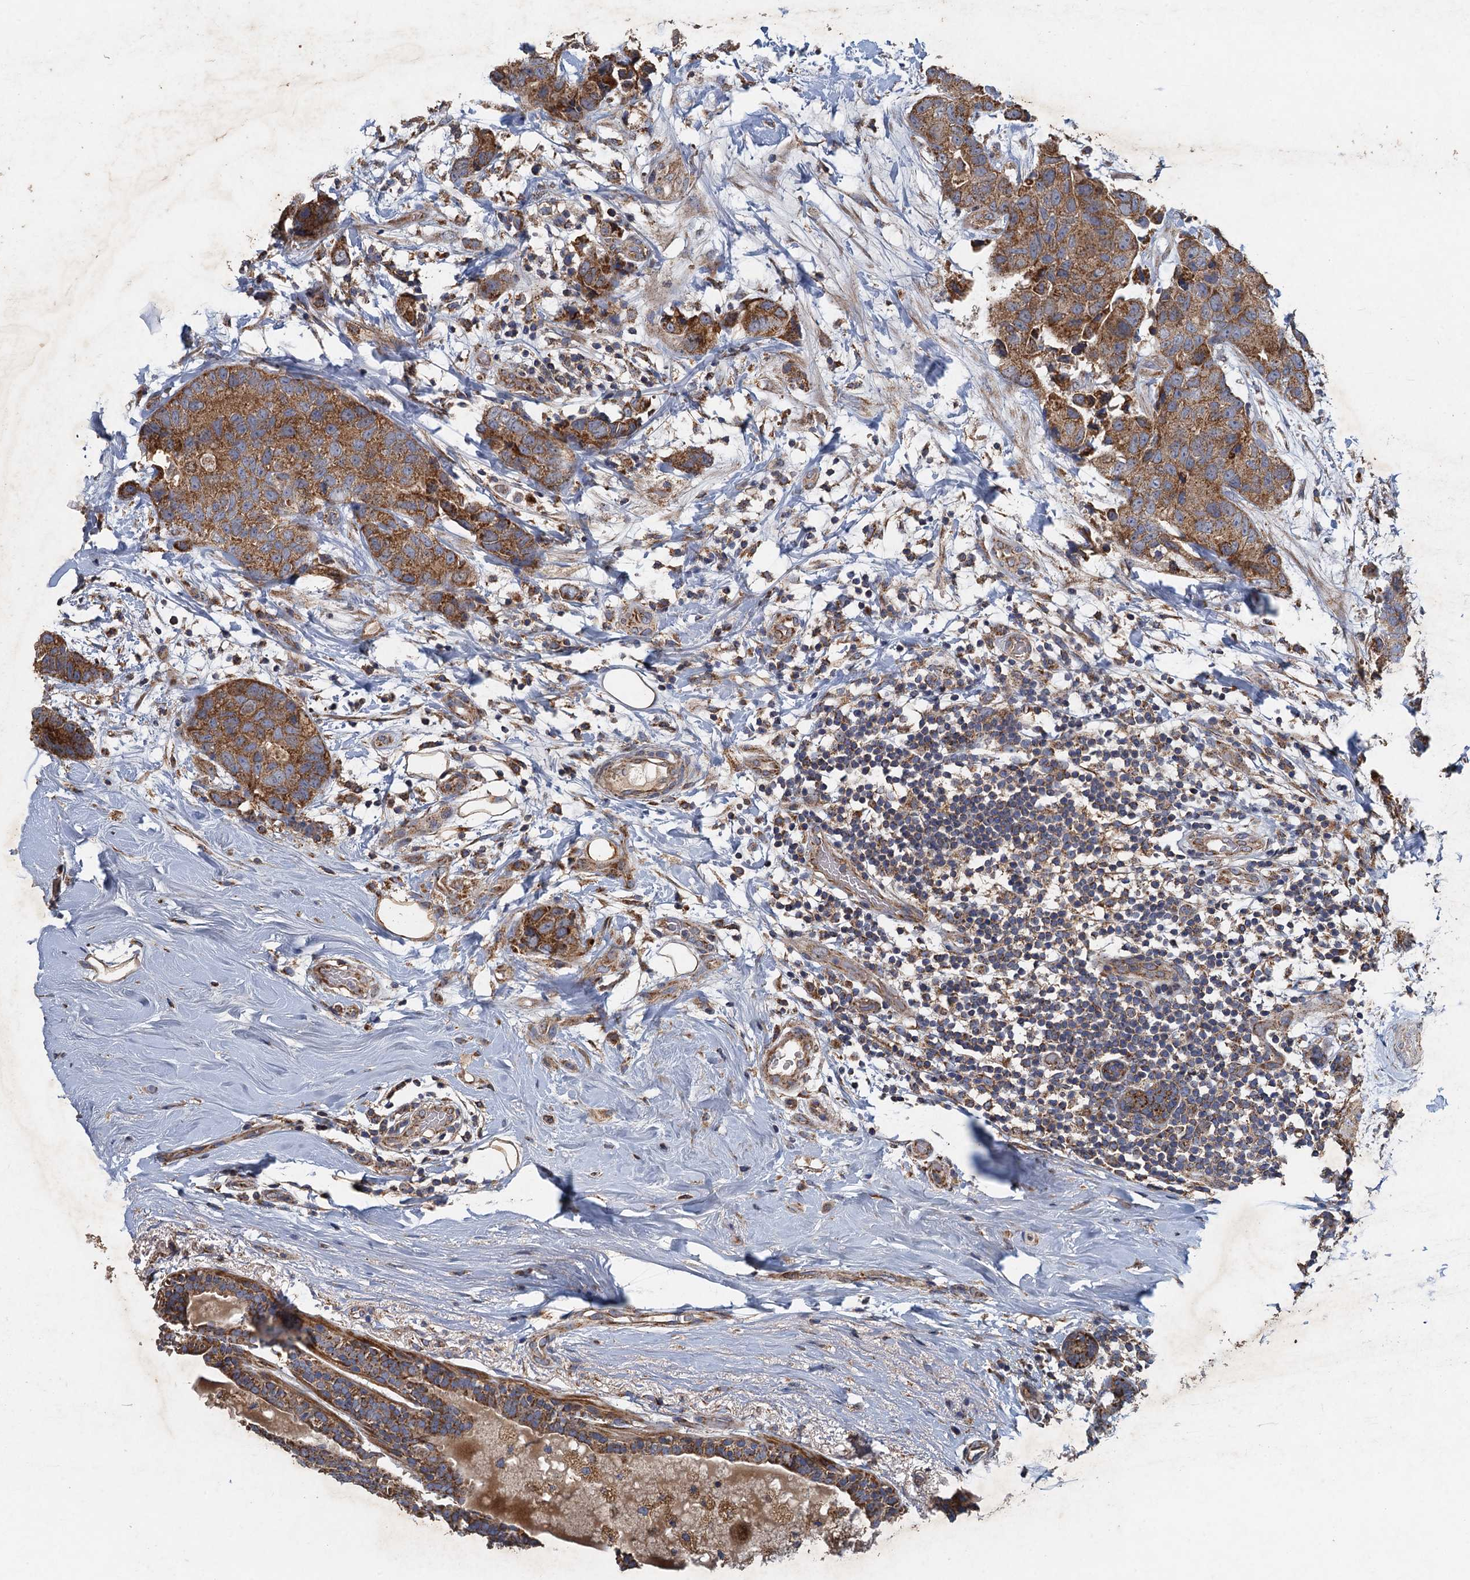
{"staining": {"intensity": "moderate", "quantity": ">75%", "location": "cytoplasmic/membranous"}, "tissue": "breast cancer", "cell_type": "Tumor cells", "image_type": "cancer", "snomed": [{"axis": "morphology", "description": "Duct carcinoma"}, {"axis": "topography", "description": "Breast"}], "caption": "High-magnification brightfield microscopy of breast invasive ductal carcinoma stained with DAB (3,3'-diaminobenzidine) (brown) and counterstained with hematoxylin (blue). tumor cells exhibit moderate cytoplasmic/membranous staining is seen in approximately>75% of cells.", "gene": "BCS1L", "patient": {"sex": "female", "age": 62}}